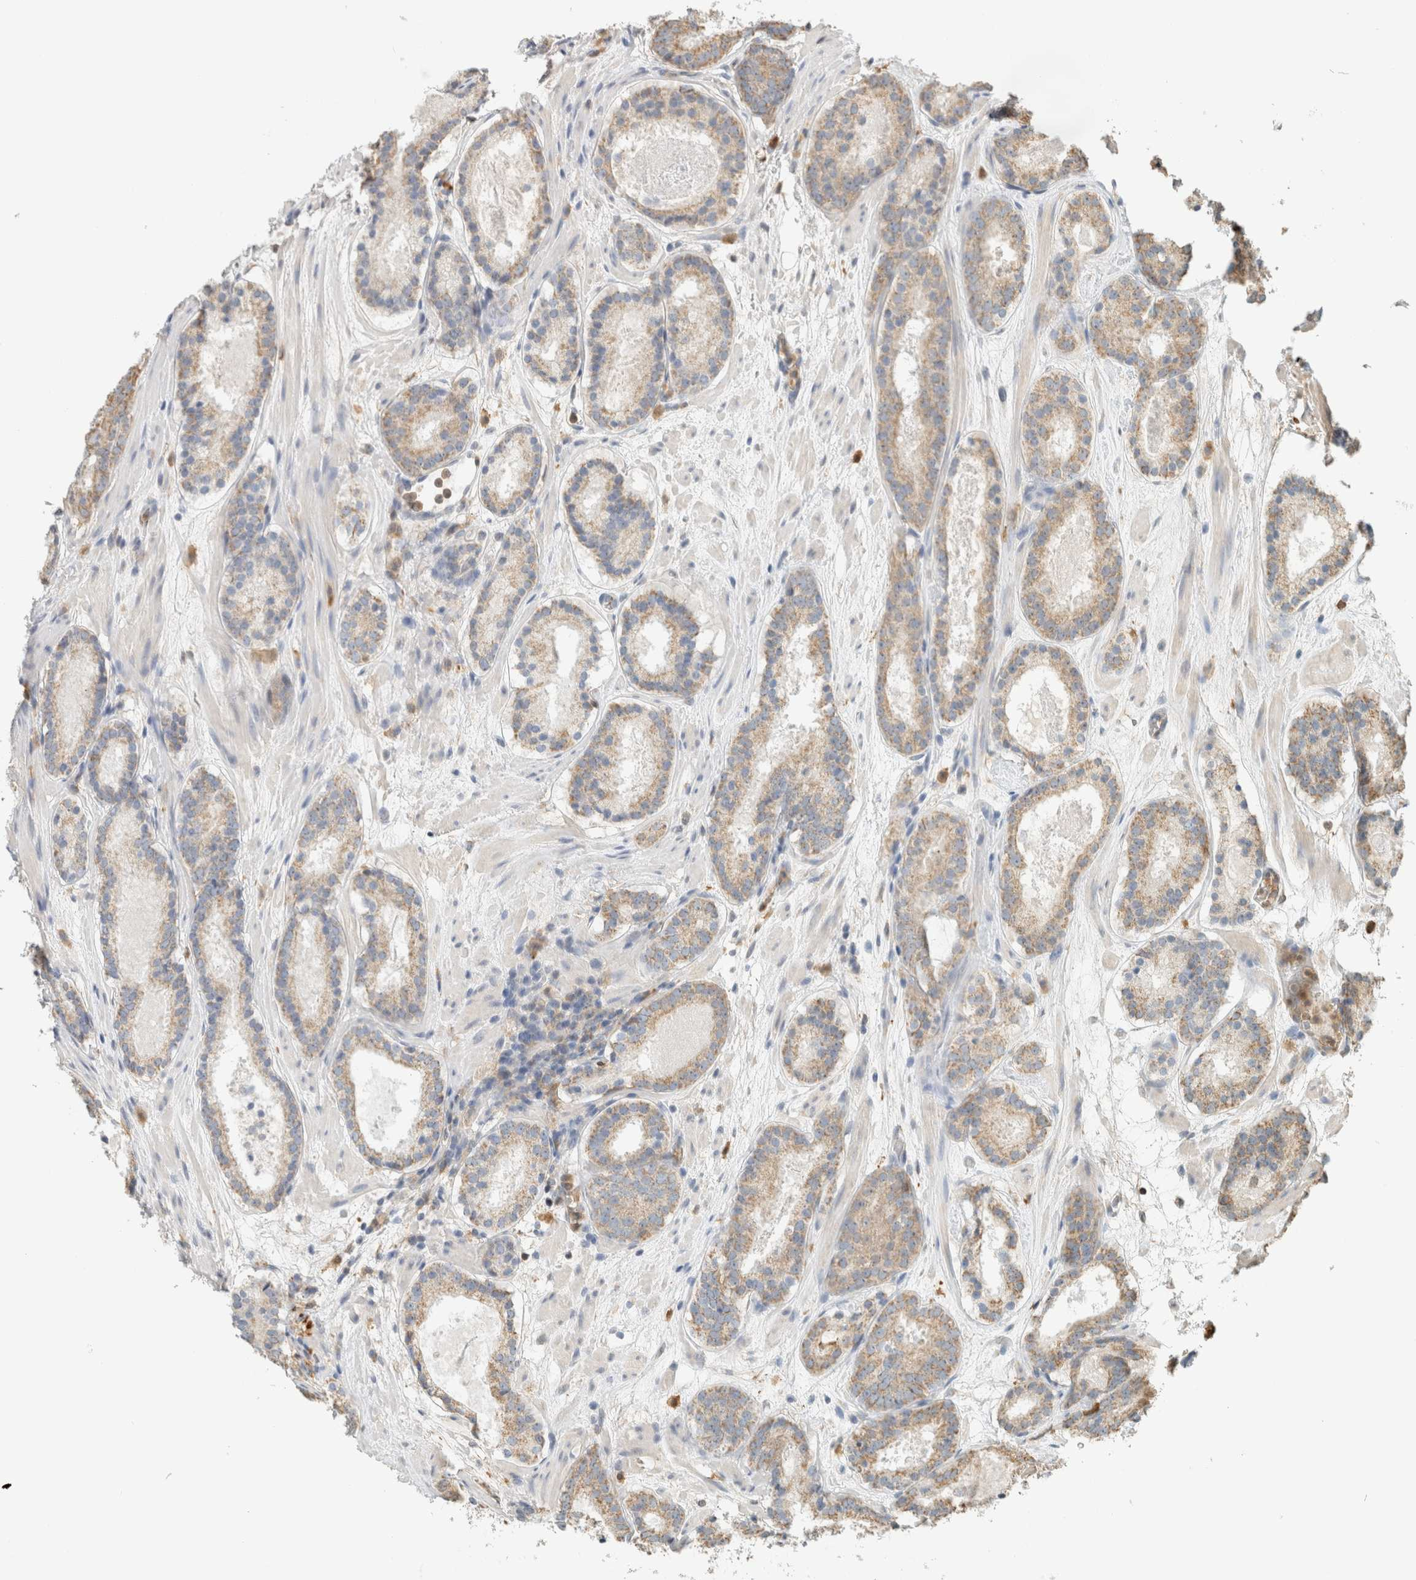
{"staining": {"intensity": "weak", "quantity": ">75%", "location": "cytoplasmic/membranous"}, "tissue": "prostate cancer", "cell_type": "Tumor cells", "image_type": "cancer", "snomed": [{"axis": "morphology", "description": "Adenocarcinoma, Low grade"}, {"axis": "topography", "description": "Prostate"}], "caption": "IHC photomicrograph of neoplastic tissue: human prostate low-grade adenocarcinoma stained using IHC displays low levels of weak protein expression localized specifically in the cytoplasmic/membranous of tumor cells, appearing as a cytoplasmic/membranous brown color.", "gene": "CAPG", "patient": {"sex": "male", "age": 69}}